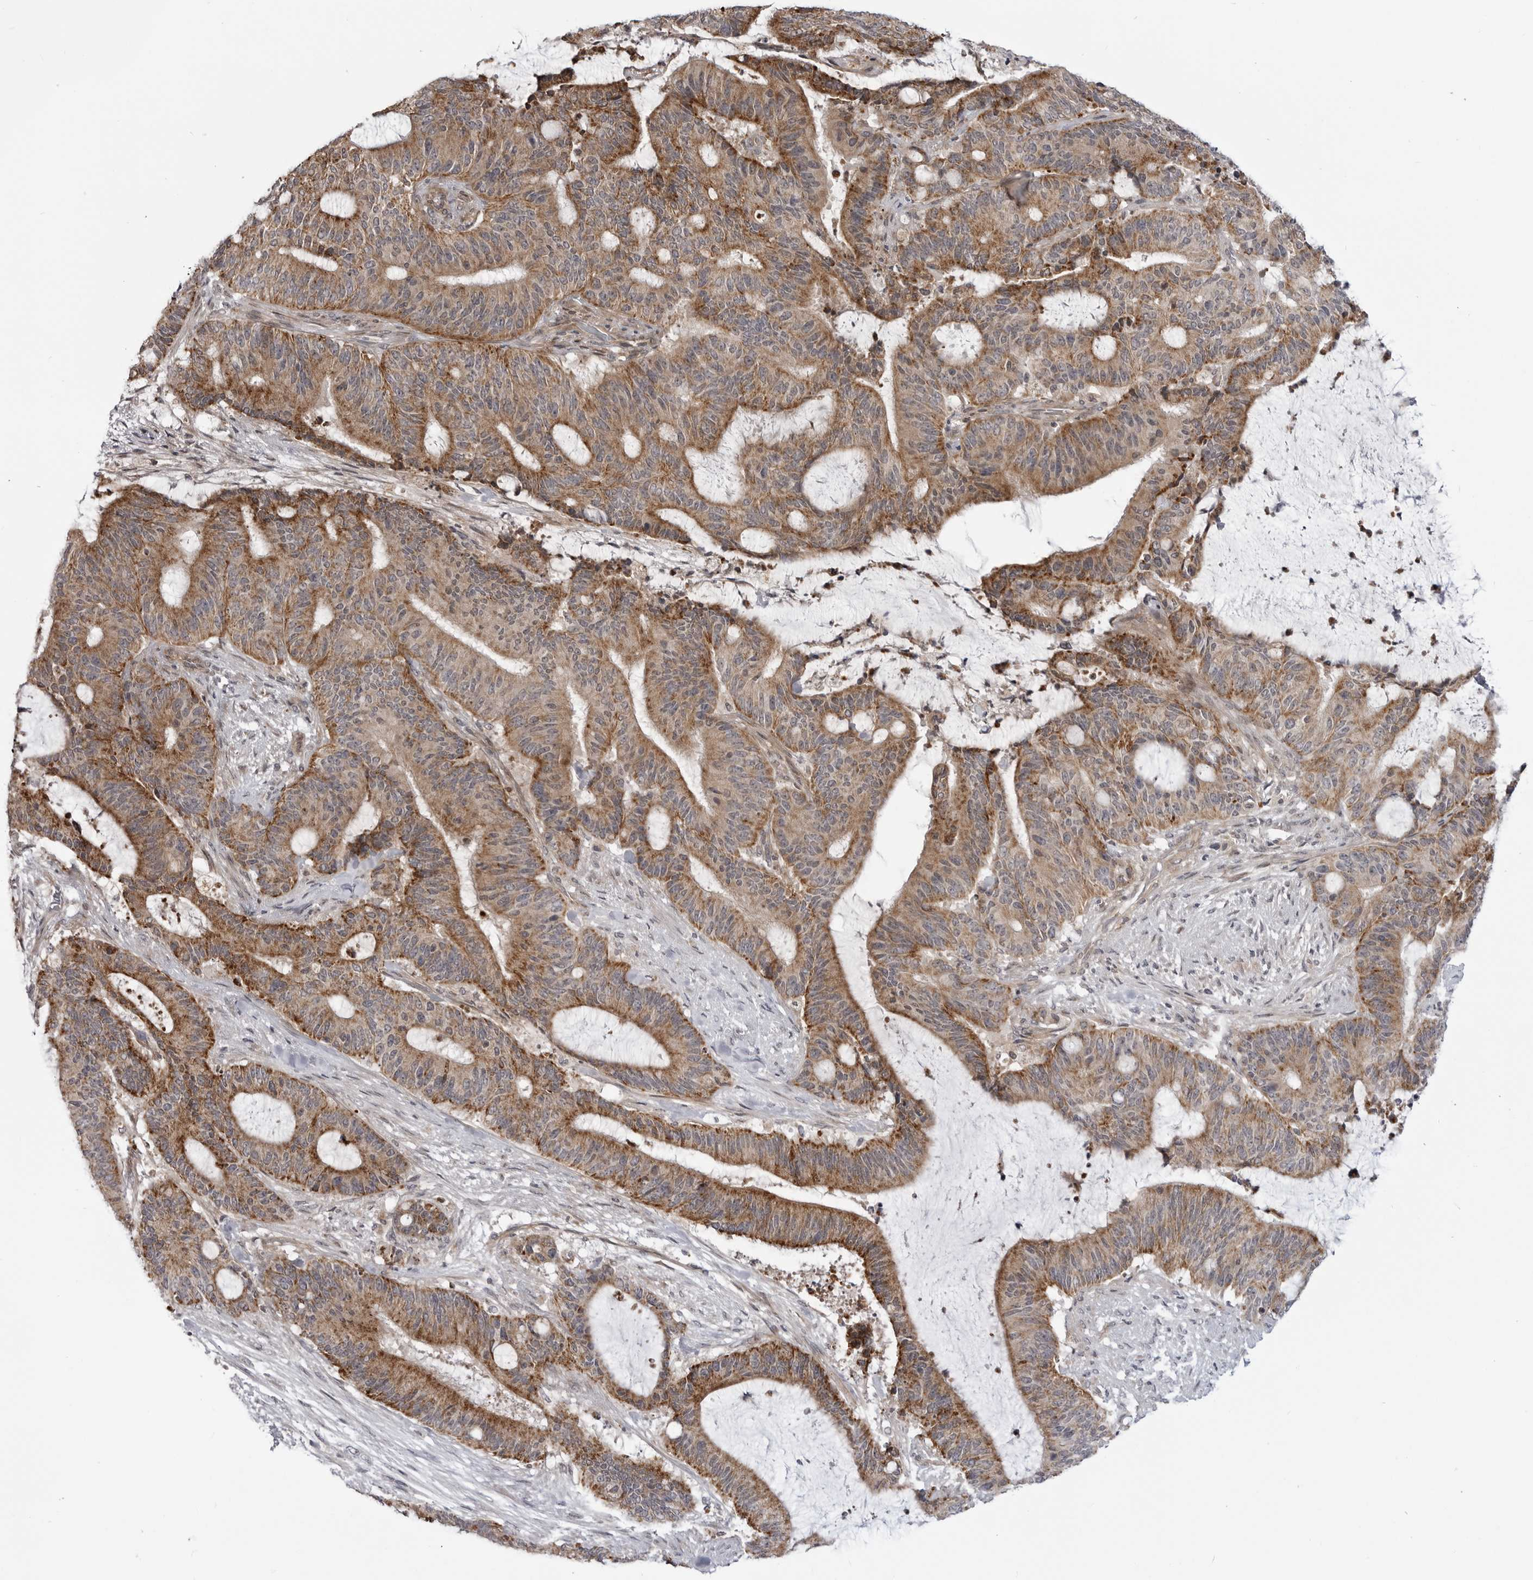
{"staining": {"intensity": "strong", "quantity": "25%-75%", "location": "cytoplasmic/membranous"}, "tissue": "liver cancer", "cell_type": "Tumor cells", "image_type": "cancer", "snomed": [{"axis": "morphology", "description": "Normal tissue, NOS"}, {"axis": "morphology", "description": "Cholangiocarcinoma"}, {"axis": "topography", "description": "Liver"}, {"axis": "topography", "description": "Peripheral nerve tissue"}], "caption": "This is an image of IHC staining of liver cancer, which shows strong positivity in the cytoplasmic/membranous of tumor cells.", "gene": "CCDC18", "patient": {"sex": "female", "age": 73}}